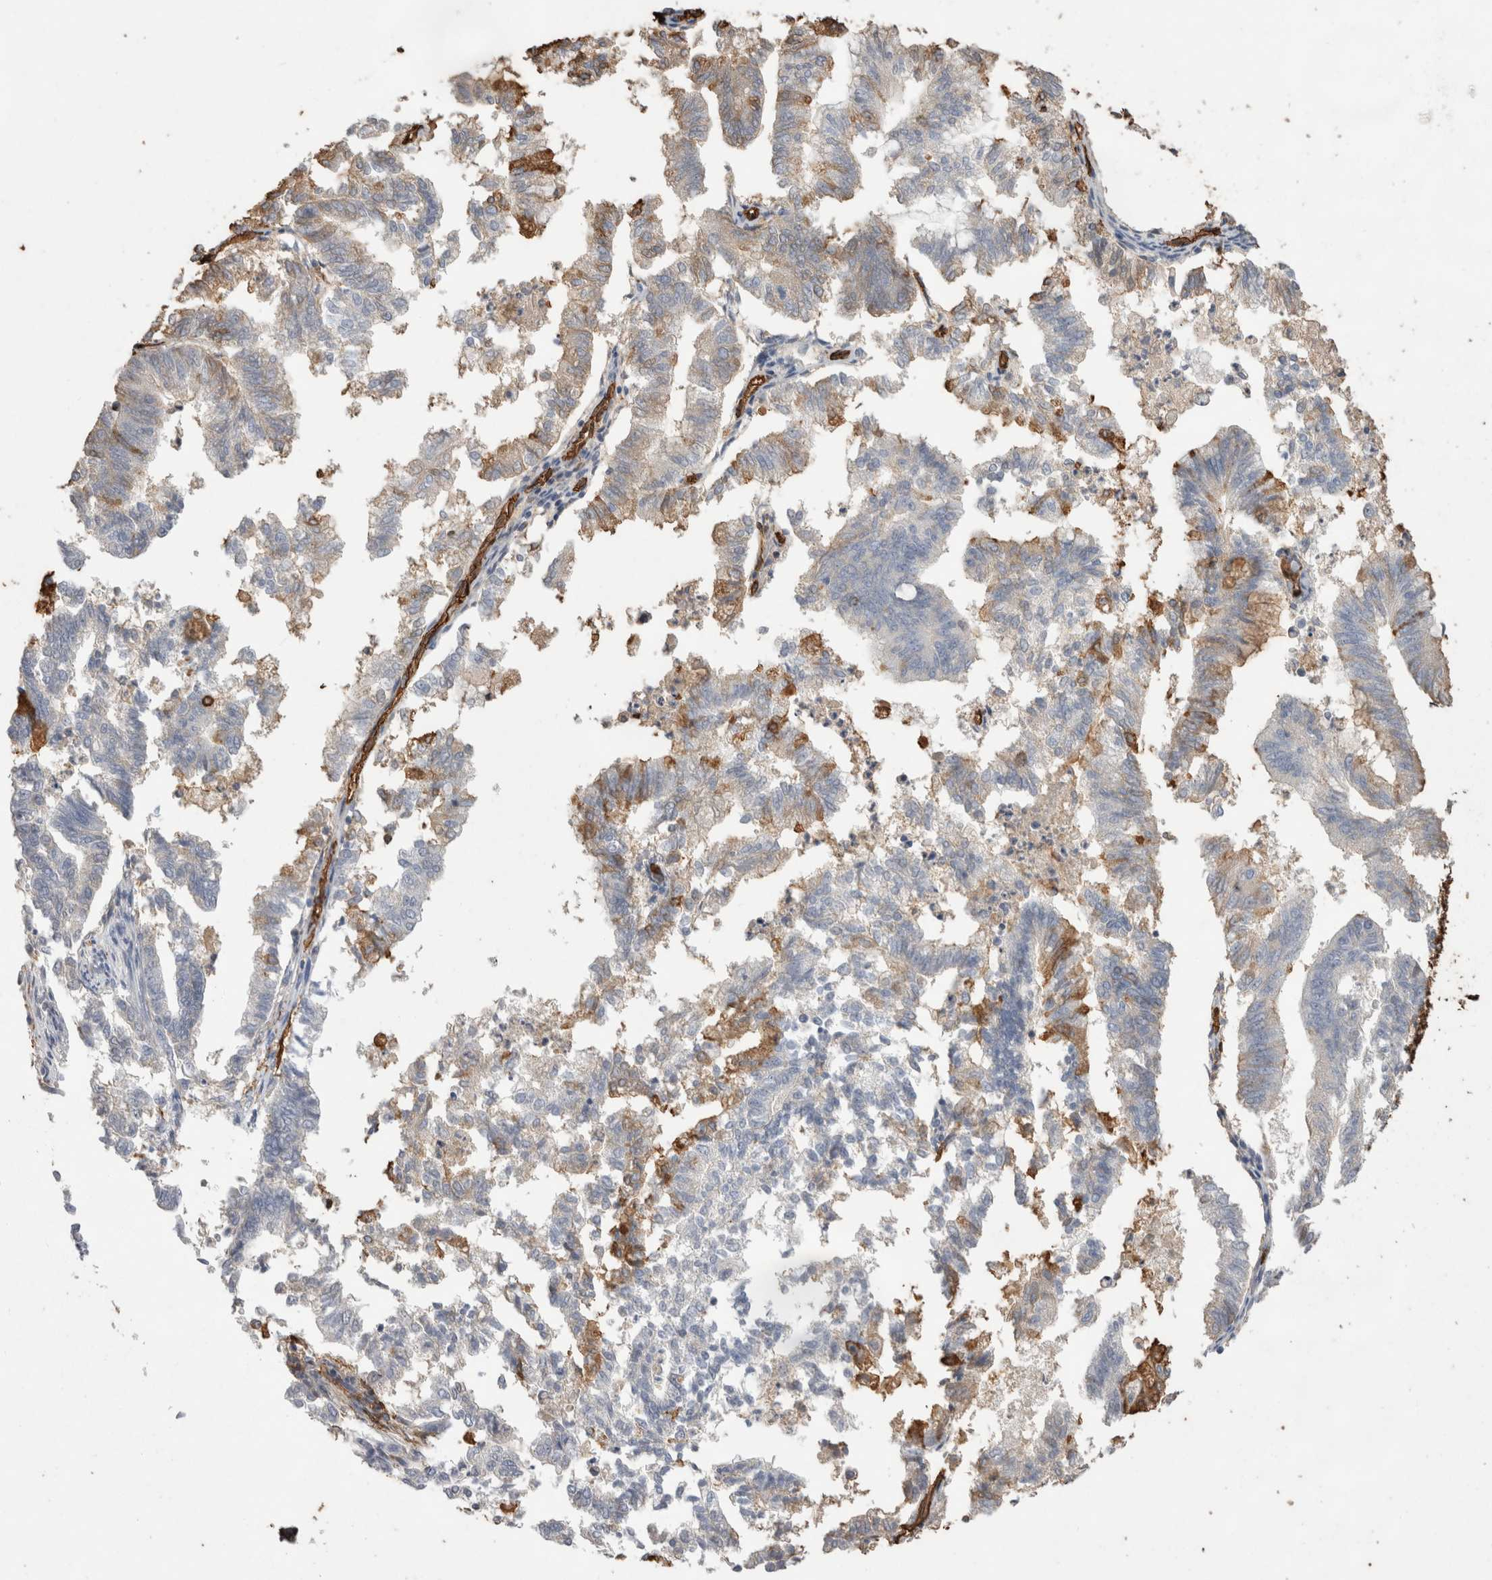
{"staining": {"intensity": "moderate", "quantity": "<25%", "location": "cytoplasmic/membranous"}, "tissue": "endometrial cancer", "cell_type": "Tumor cells", "image_type": "cancer", "snomed": [{"axis": "morphology", "description": "Necrosis, NOS"}, {"axis": "morphology", "description": "Adenocarcinoma, NOS"}, {"axis": "topography", "description": "Endometrium"}], "caption": "Human endometrial cancer stained with a protein marker displays moderate staining in tumor cells.", "gene": "IL17RC", "patient": {"sex": "female", "age": 79}}